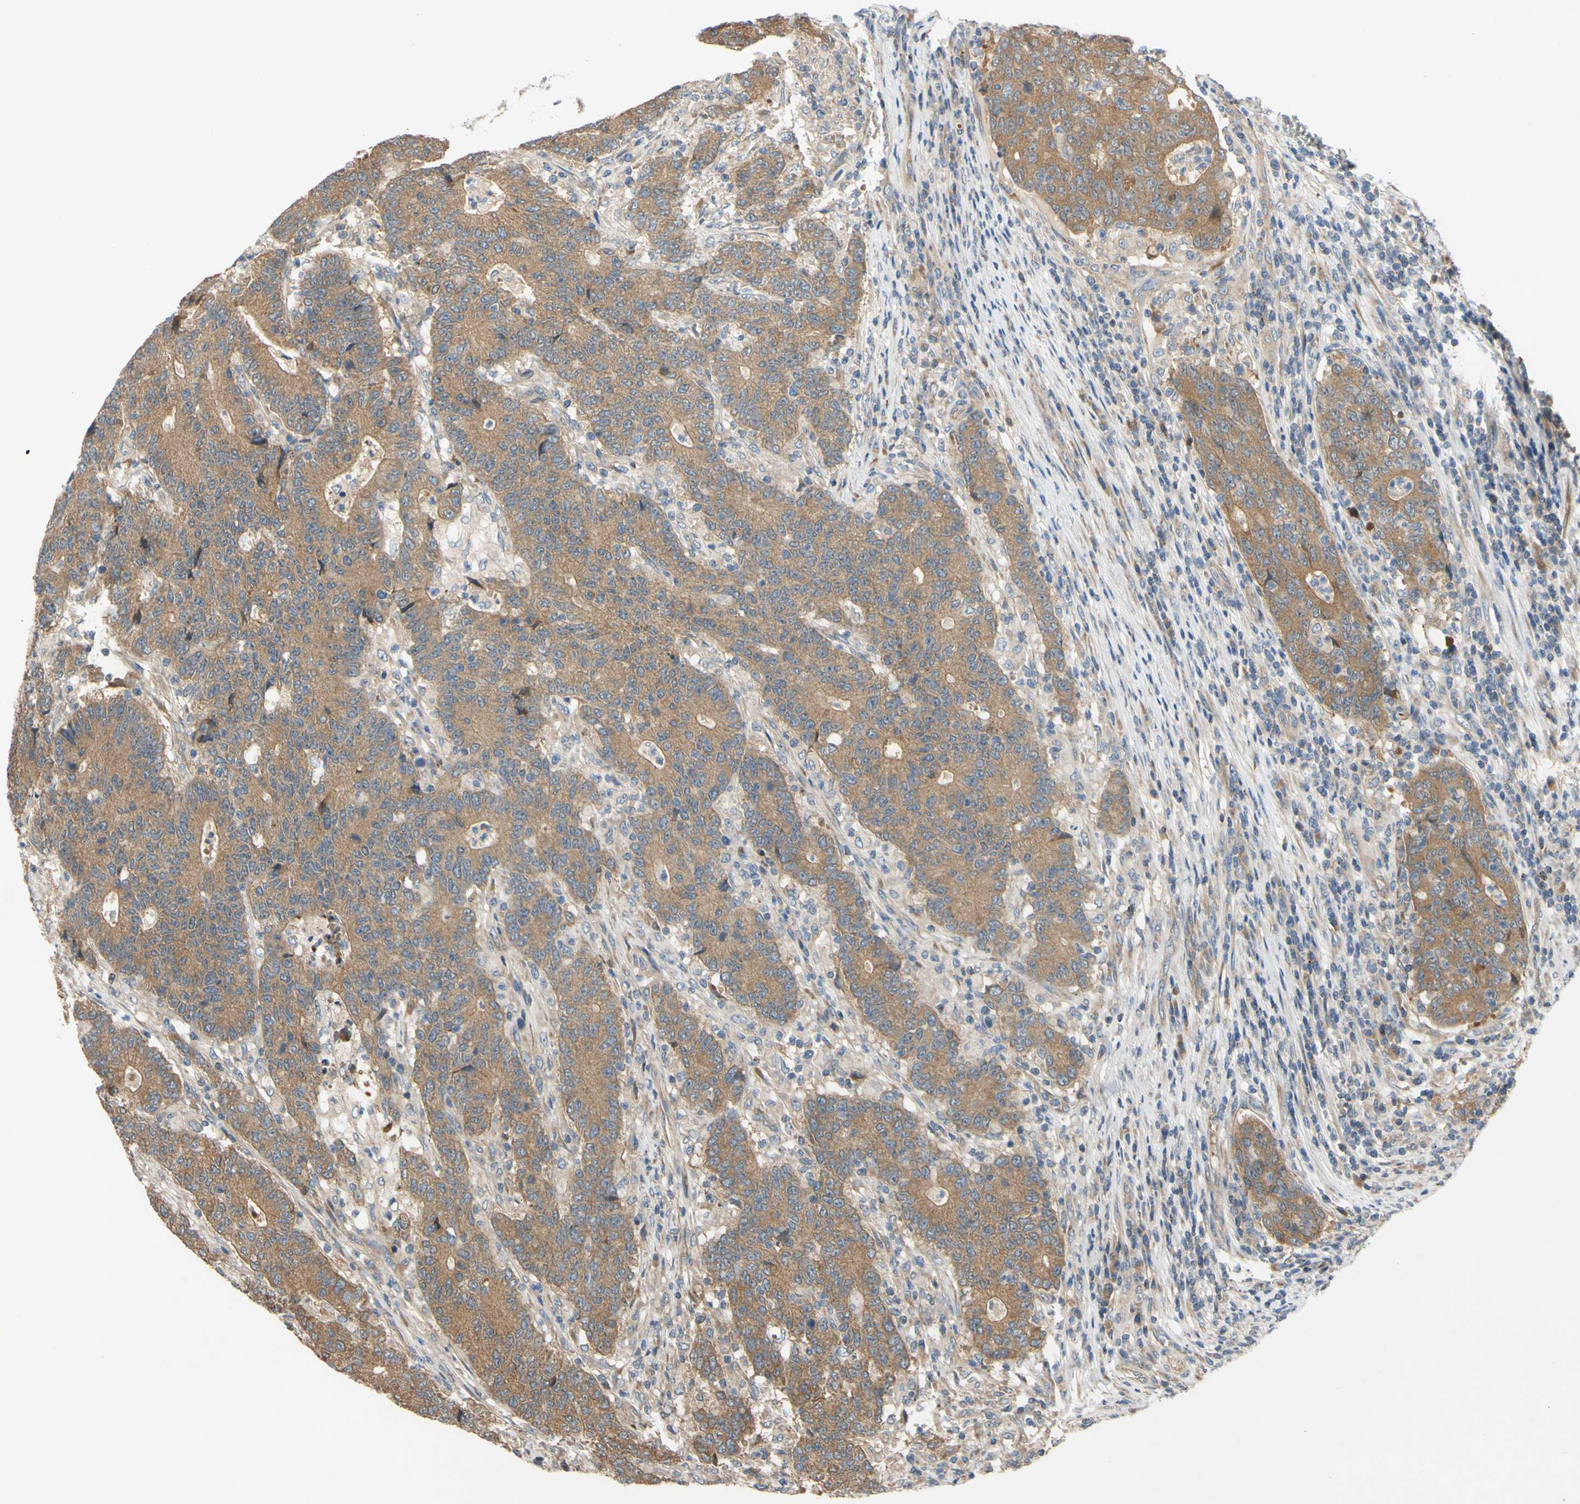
{"staining": {"intensity": "moderate", "quantity": ">75%", "location": "cytoplasmic/membranous"}, "tissue": "colorectal cancer", "cell_type": "Tumor cells", "image_type": "cancer", "snomed": [{"axis": "morphology", "description": "Normal tissue, NOS"}, {"axis": "morphology", "description": "Adenocarcinoma, NOS"}, {"axis": "topography", "description": "Colon"}], "caption": "Immunohistochemical staining of human adenocarcinoma (colorectal) displays medium levels of moderate cytoplasmic/membranous positivity in approximately >75% of tumor cells.", "gene": "MBTPS2", "patient": {"sex": "female", "age": 75}}